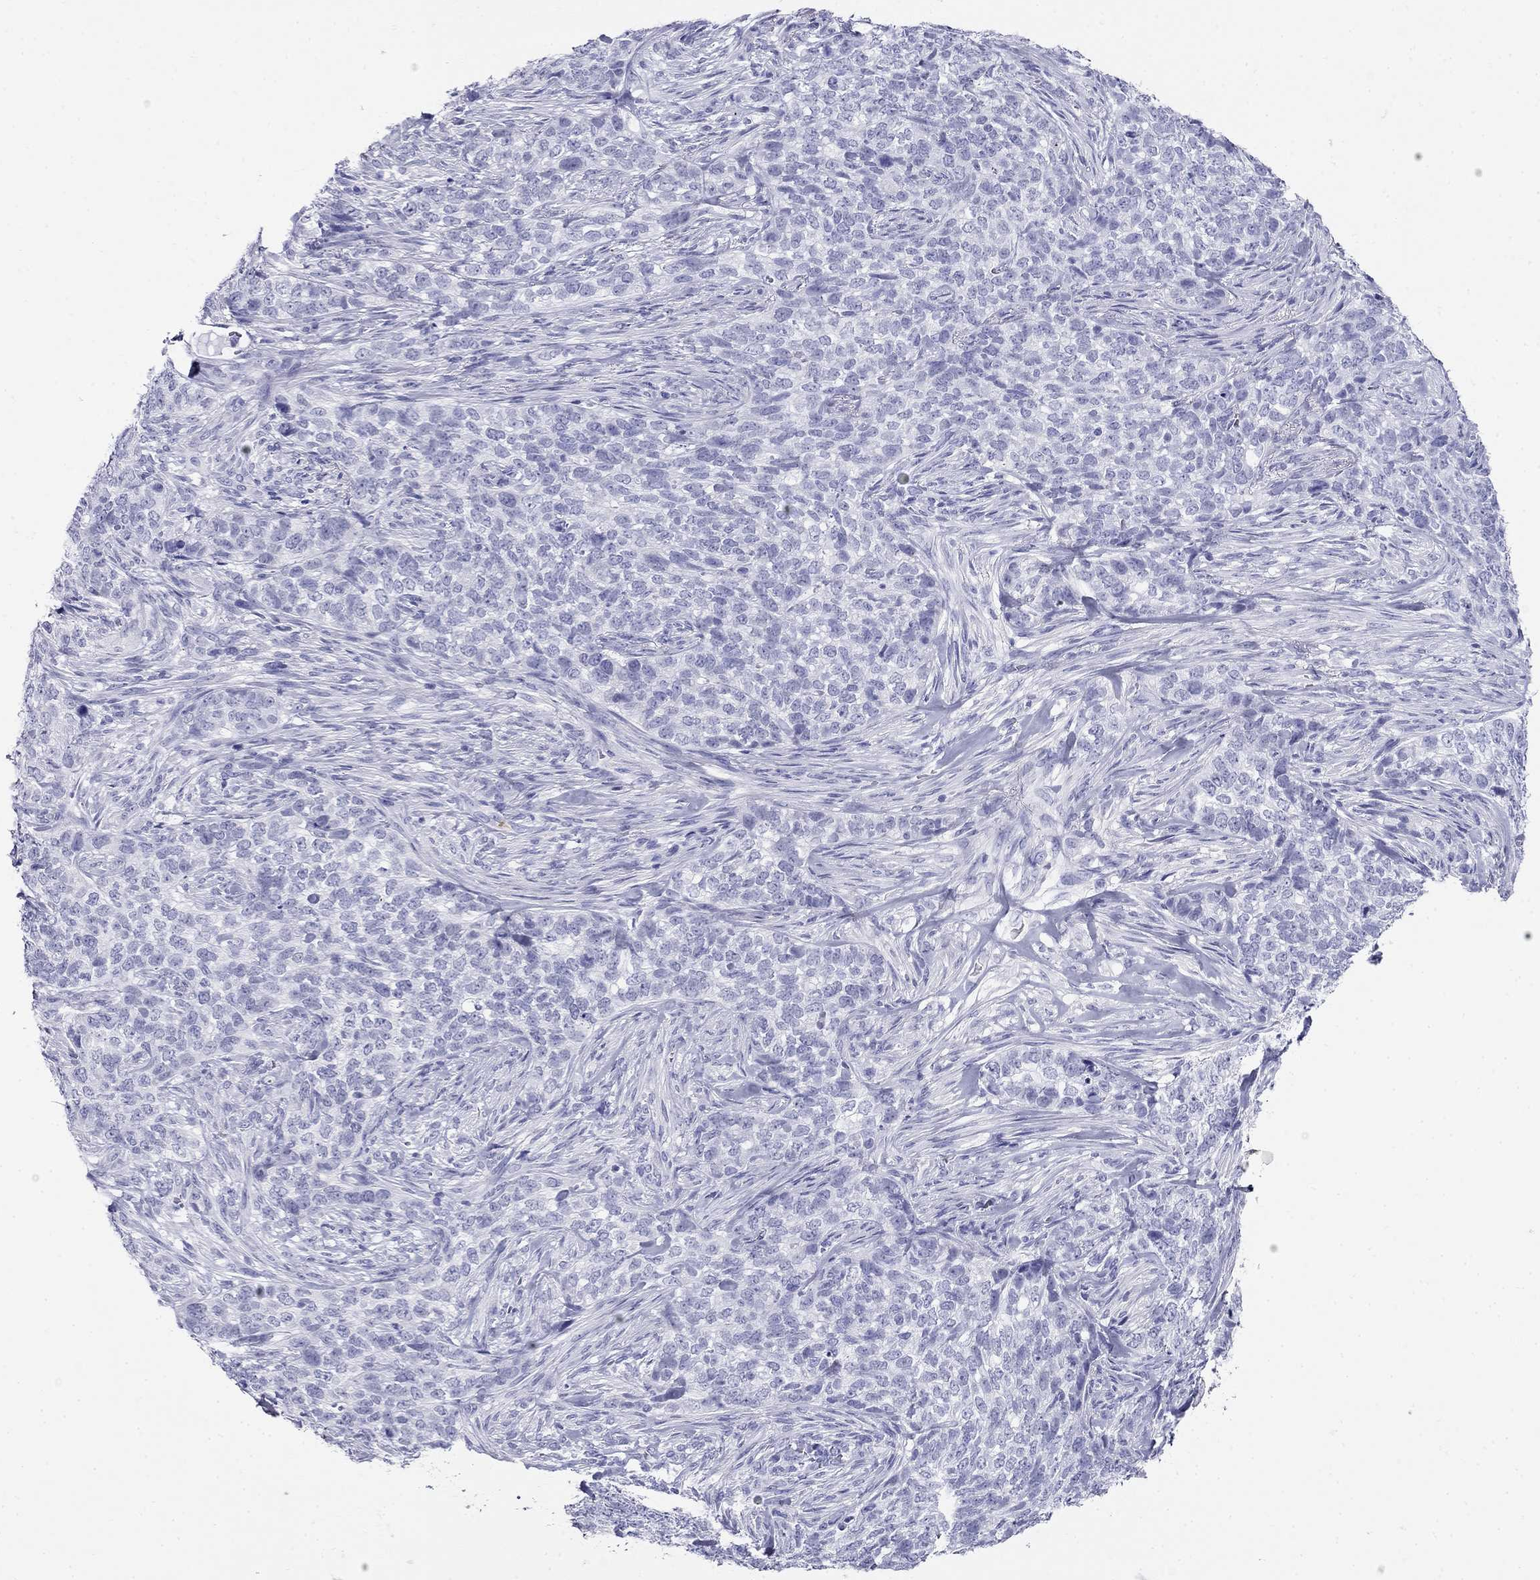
{"staining": {"intensity": "negative", "quantity": "none", "location": "none"}, "tissue": "skin cancer", "cell_type": "Tumor cells", "image_type": "cancer", "snomed": [{"axis": "morphology", "description": "Basal cell carcinoma"}, {"axis": "topography", "description": "Skin"}], "caption": "Tumor cells are negative for protein expression in human skin cancer (basal cell carcinoma).", "gene": "PPP1R36", "patient": {"sex": "female", "age": 69}}